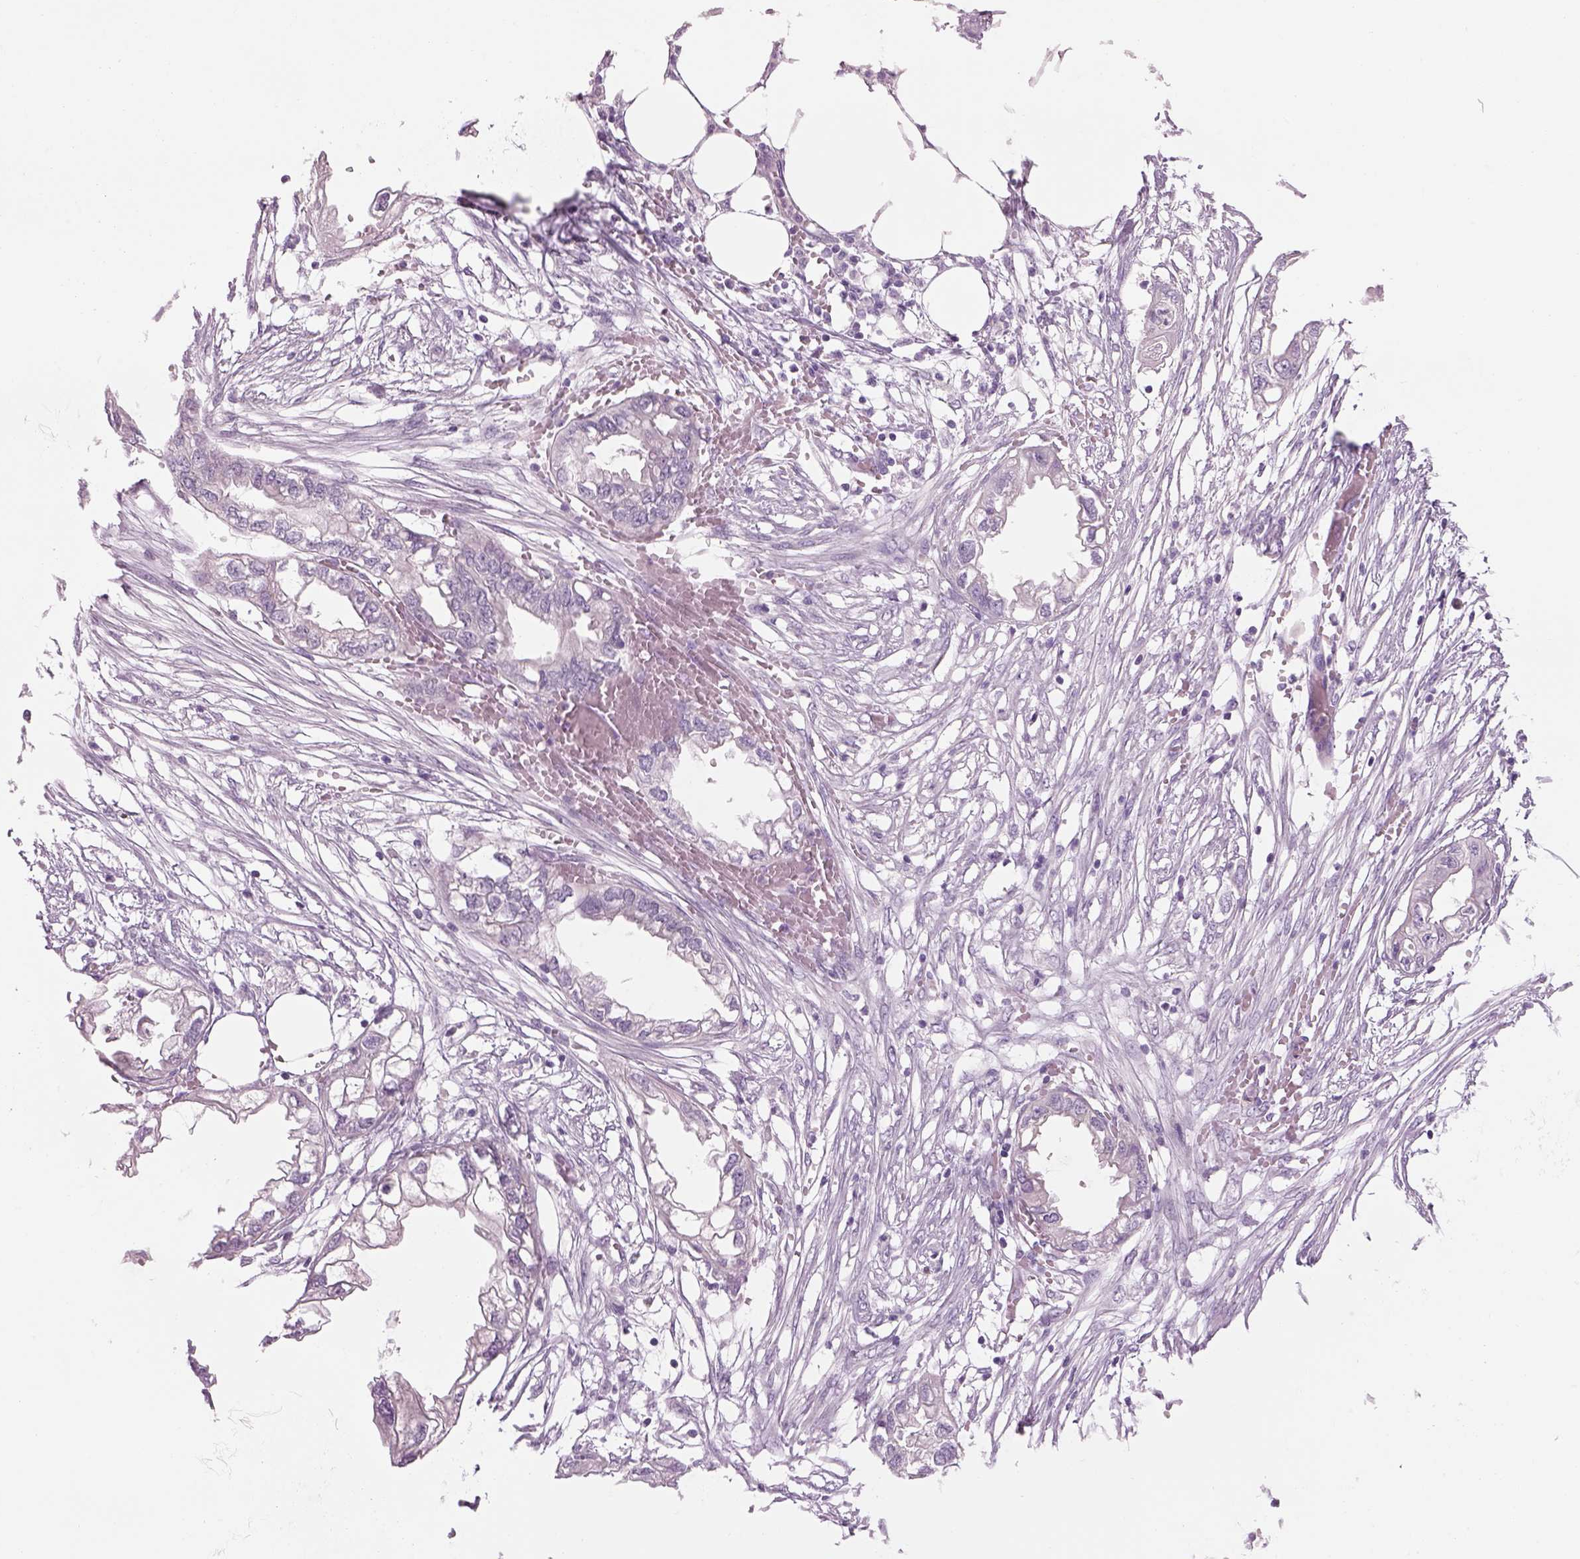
{"staining": {"intensity": "negative", "quantity": "none", "location": "none"}, "tissue": "endometrial cancer", "cell_type": "Tumor cells", "image_type": "cancer", "snomed": [{"axis": "morphology", "description": "Adenocarcinoma, NOS"}, {"axis": "morphology", "description": "Adenocarcinoma, metastatic, NOS"}, {"axis": "topography", "description": "Adipose tissue"}, {"axis": "topography", "description": "Endometrium"}], "caption": "Immunohistochemistry (IHC) histopathology image of neoplastic tissue: endometrial cancer (metastatic adenocarcinoma) stained with DAB (3,3'-diaminobenzidine) exhibits no significant protein positivity in tumor cells.", "gene": "MDH1B", "patient": {"sex": "female", "age": 67}}